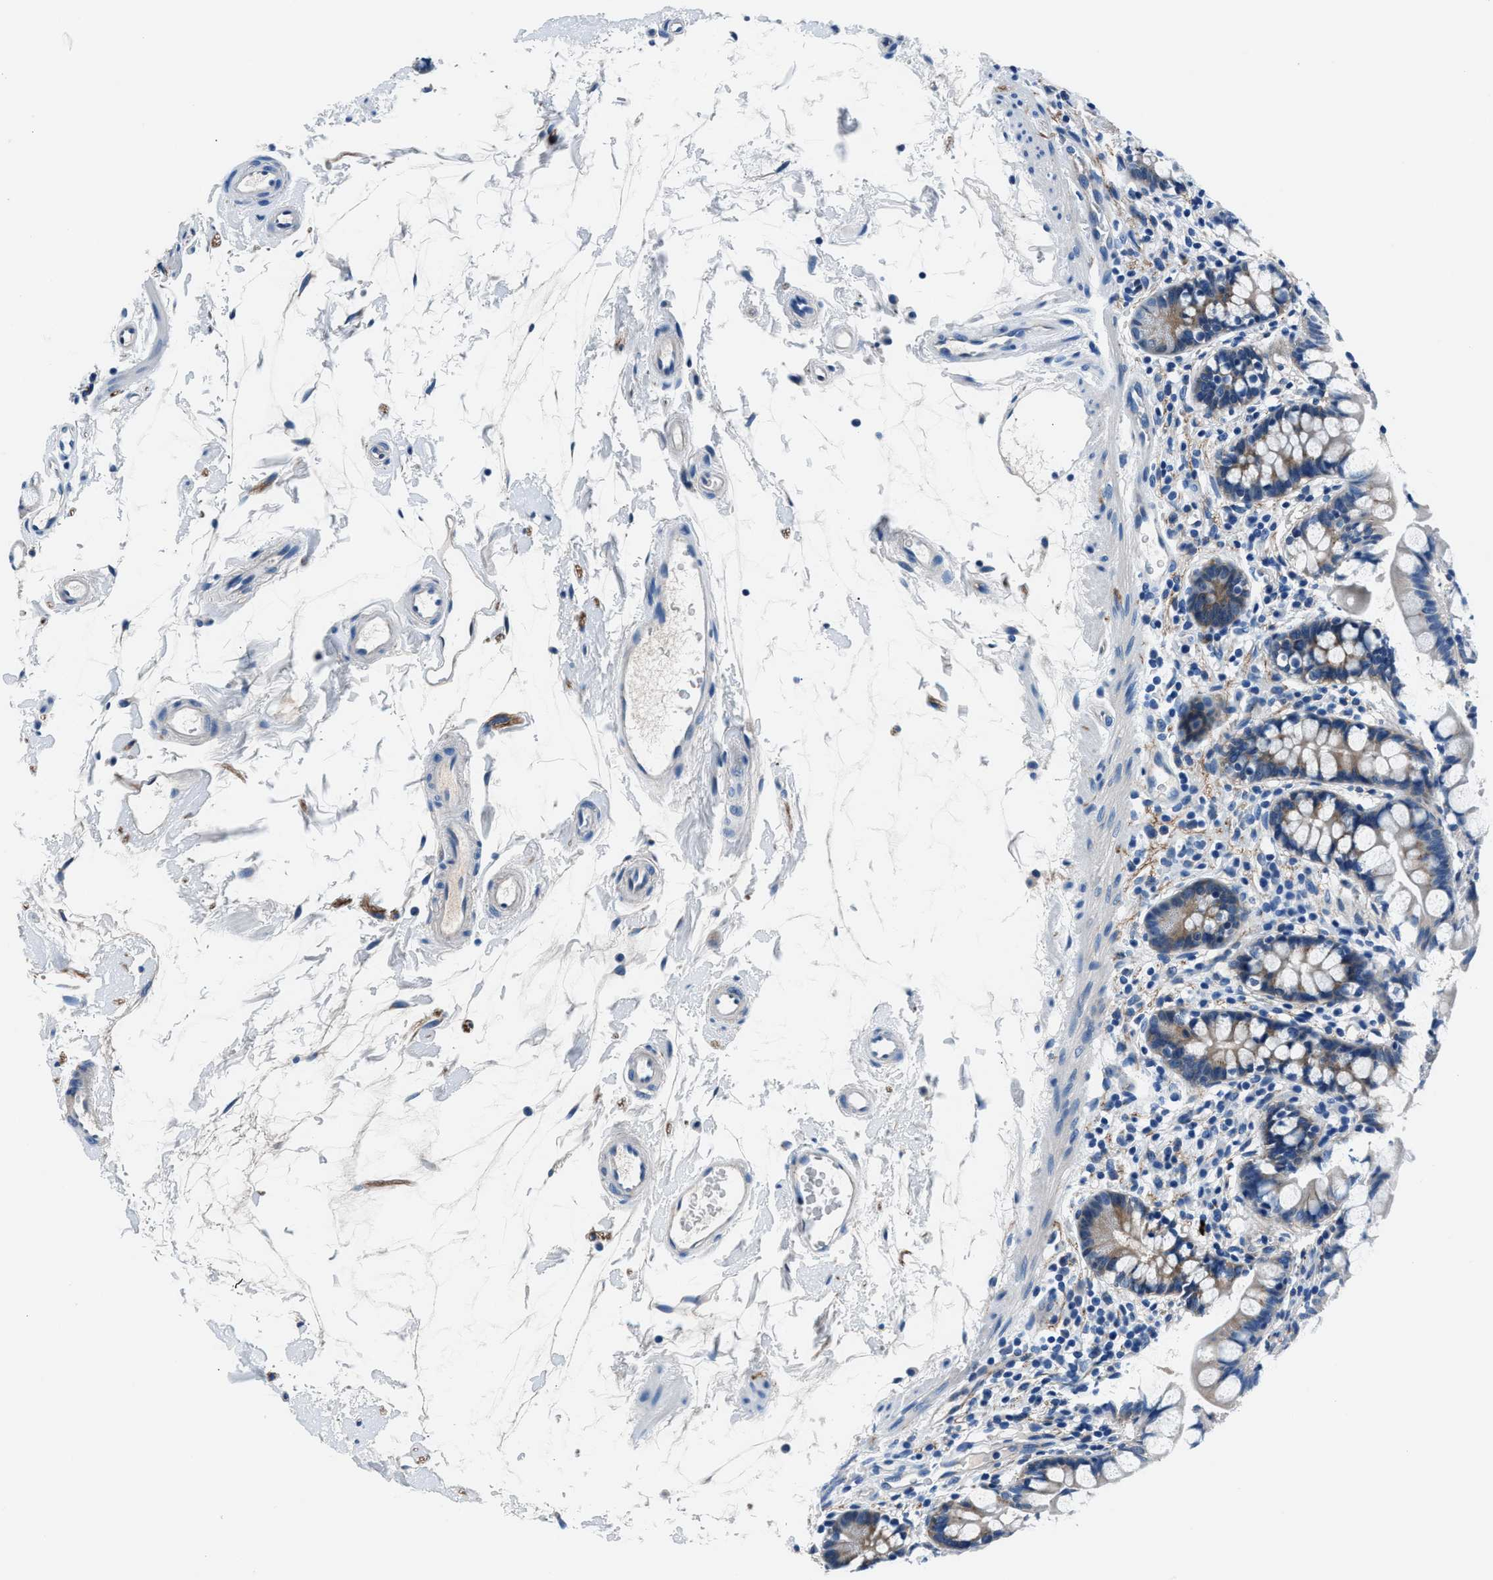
{"staining": {"intensity": "weak", "quantity": "25%-75%", "location": "cytoplasmic/membranous"}, "tissue": "small intestine", "cell_type": "Glandular cells", "image_type": "normal", "snomed": [{"axis": "morphology", "description": "Normal tissue, NOS"}, {"axis": "topography", "description": "Small intestine"}], "caption": "Immunohistochemical staining of benign human small intestine displays 25%-75% levels of weak cytoplasmic/membranous protein expression in about 25%-75% of glandular cells.", "gene": "PRTFDC1", "patient": {"sex": "female", "age": 84}}